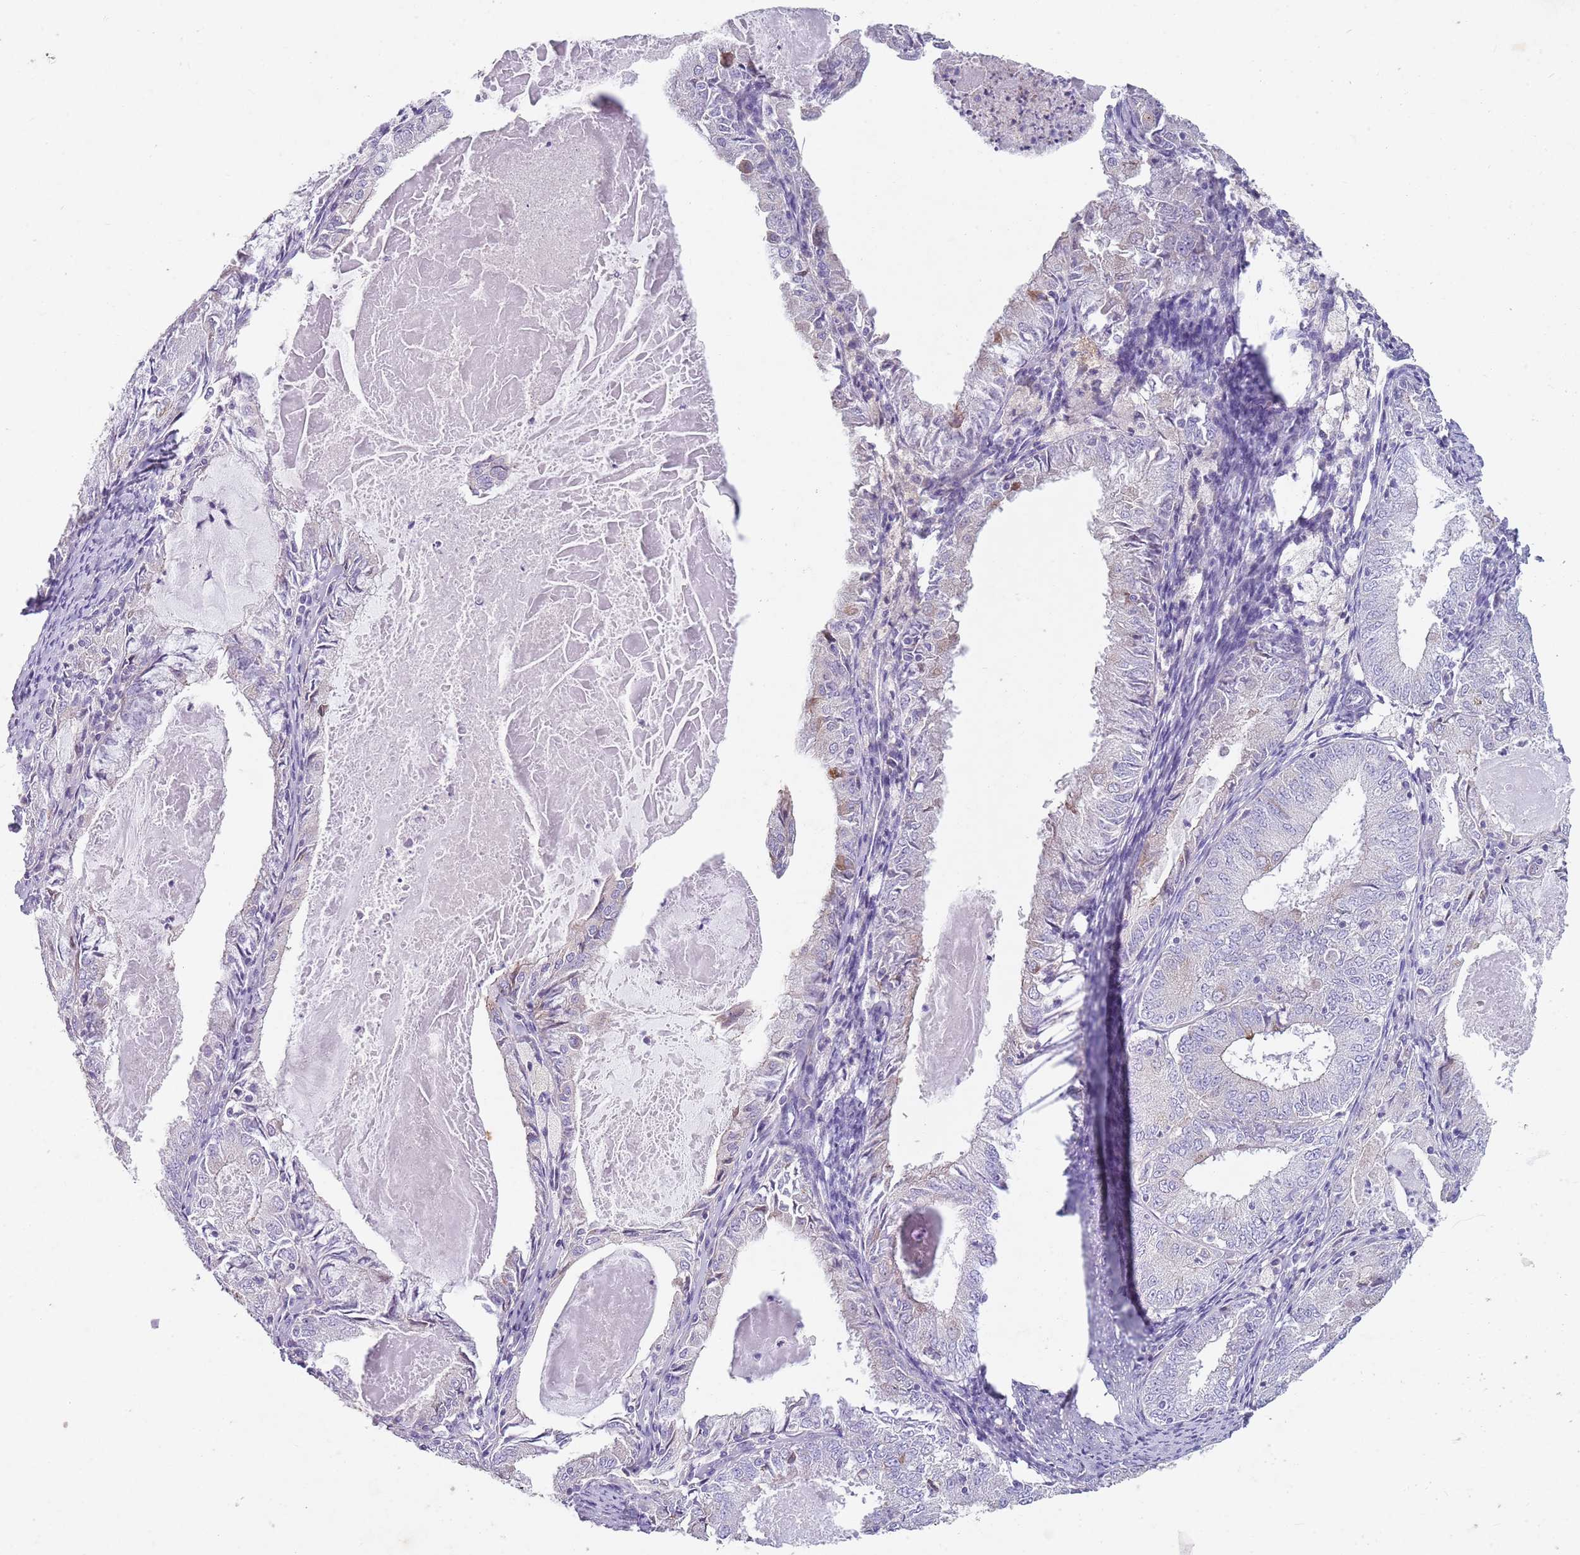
{"staining": {"intensity": "negative", "quantity": "none", "location": "none"}, "tissue": "endometrial cancer", "cell_type": "Tumor cells", "image_type": "cancer", "snomed": [{"axis": "morphology", "description": "Adenocarcinoma, NOS"}, {"axis": "topography", "description": "Endometrium"}], "caption": "Tumor cells show no significant protein staining in endometrial cancer. (DAB IHC, high magnification).", "gene": "ZNF583", "patient": {"sex": "female", "age": 57}}